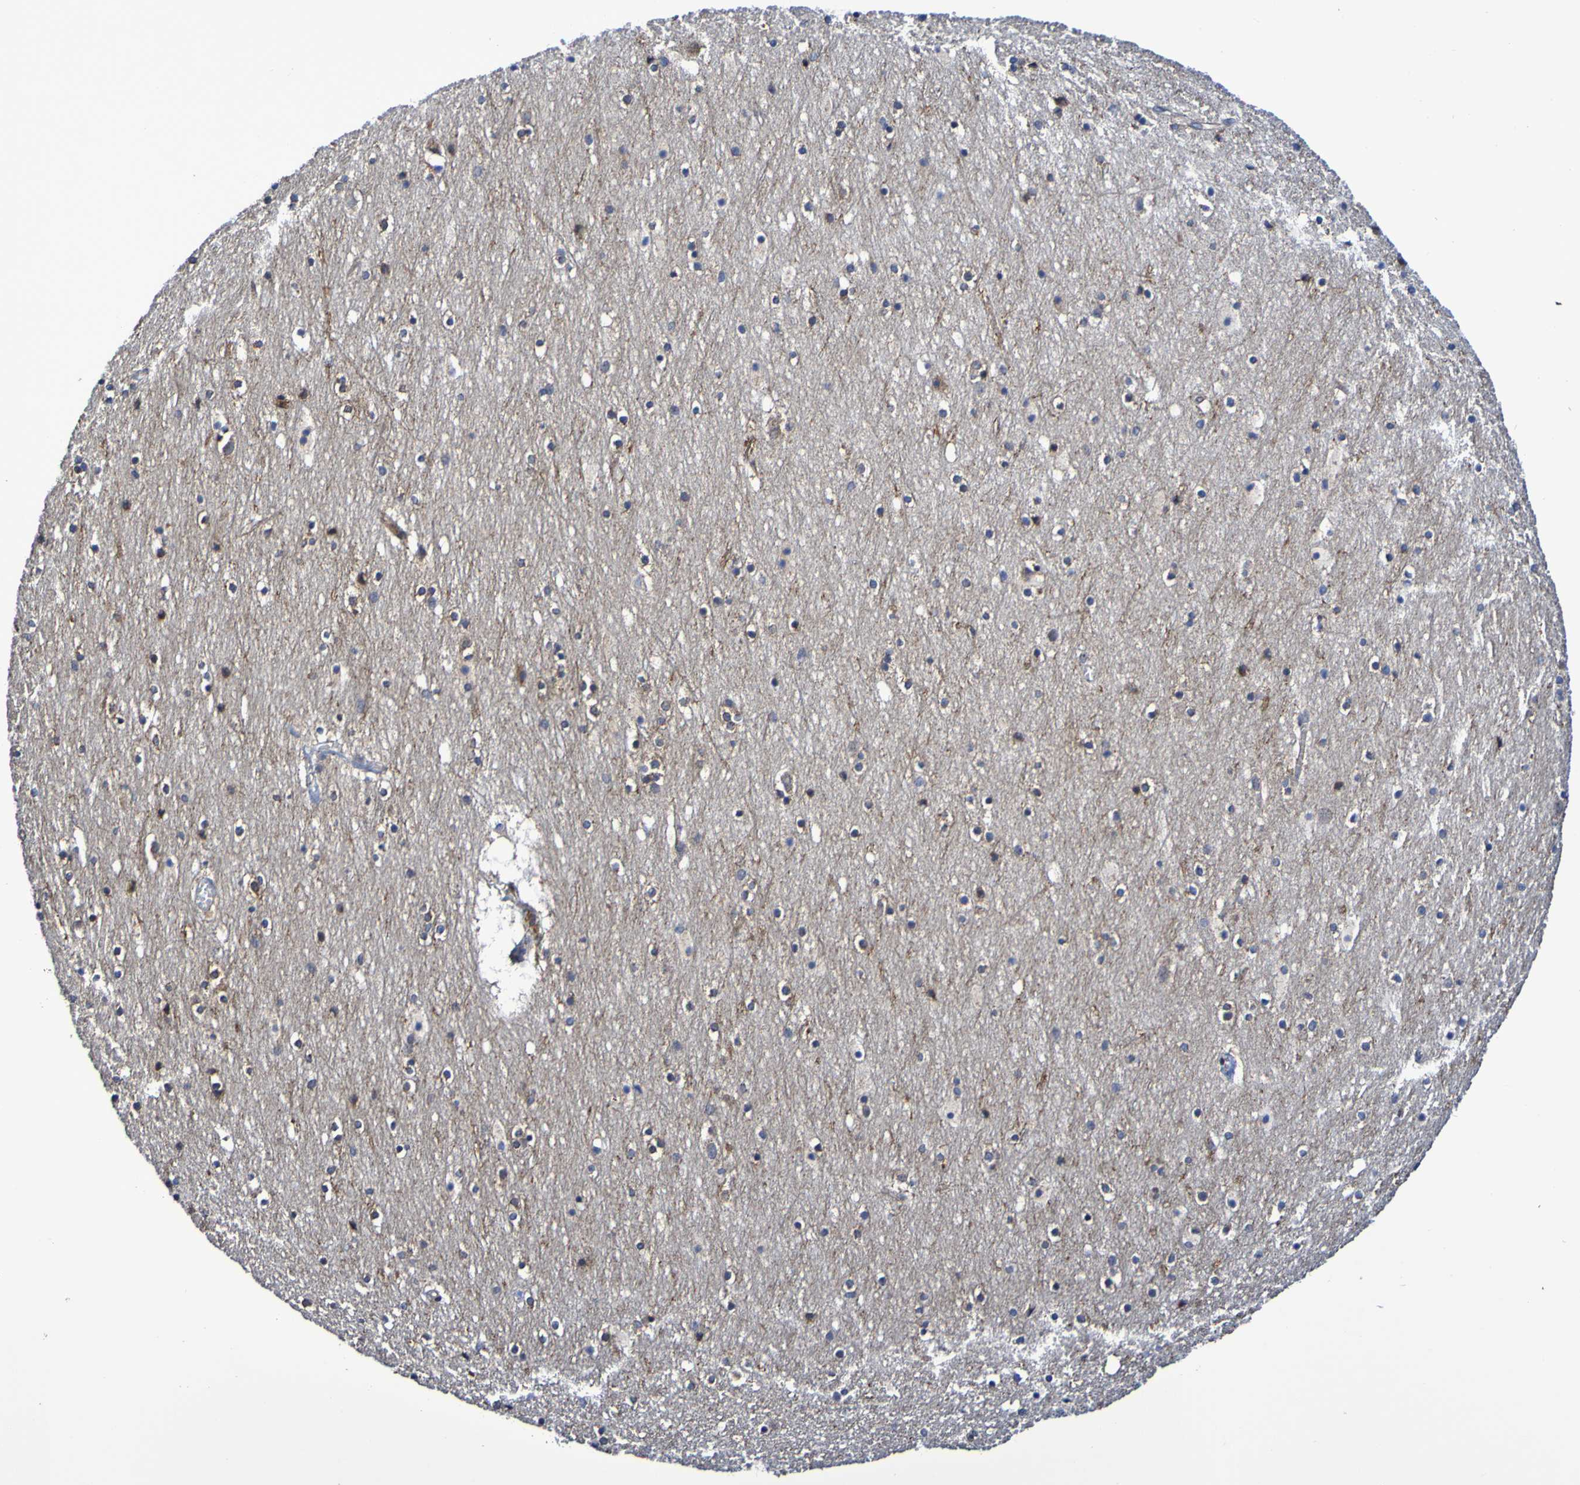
{"staining": {"intensity": "weak", "quantity": "25%-75%", "location": "cytoplasmic/membranous"}, "tissue": "cerebral cortex", "cell_type": "Endothelial cells", "image_type": "normal", "snomed": [{"axis": "morphology", "description": "Normal tissue, NOS"}, {"axis": "topography", "description": "Cerebral cortex"}], "caption": "Weak cytoplasmic/membranous staining for a protein is appreciated in approximately 25%-75% of endothelial cells of unremarkable cerebral cortex using immunohistochemistry (IHC).", "gene": "GJB1", "patient": {"sex": "male", "age": 45}}